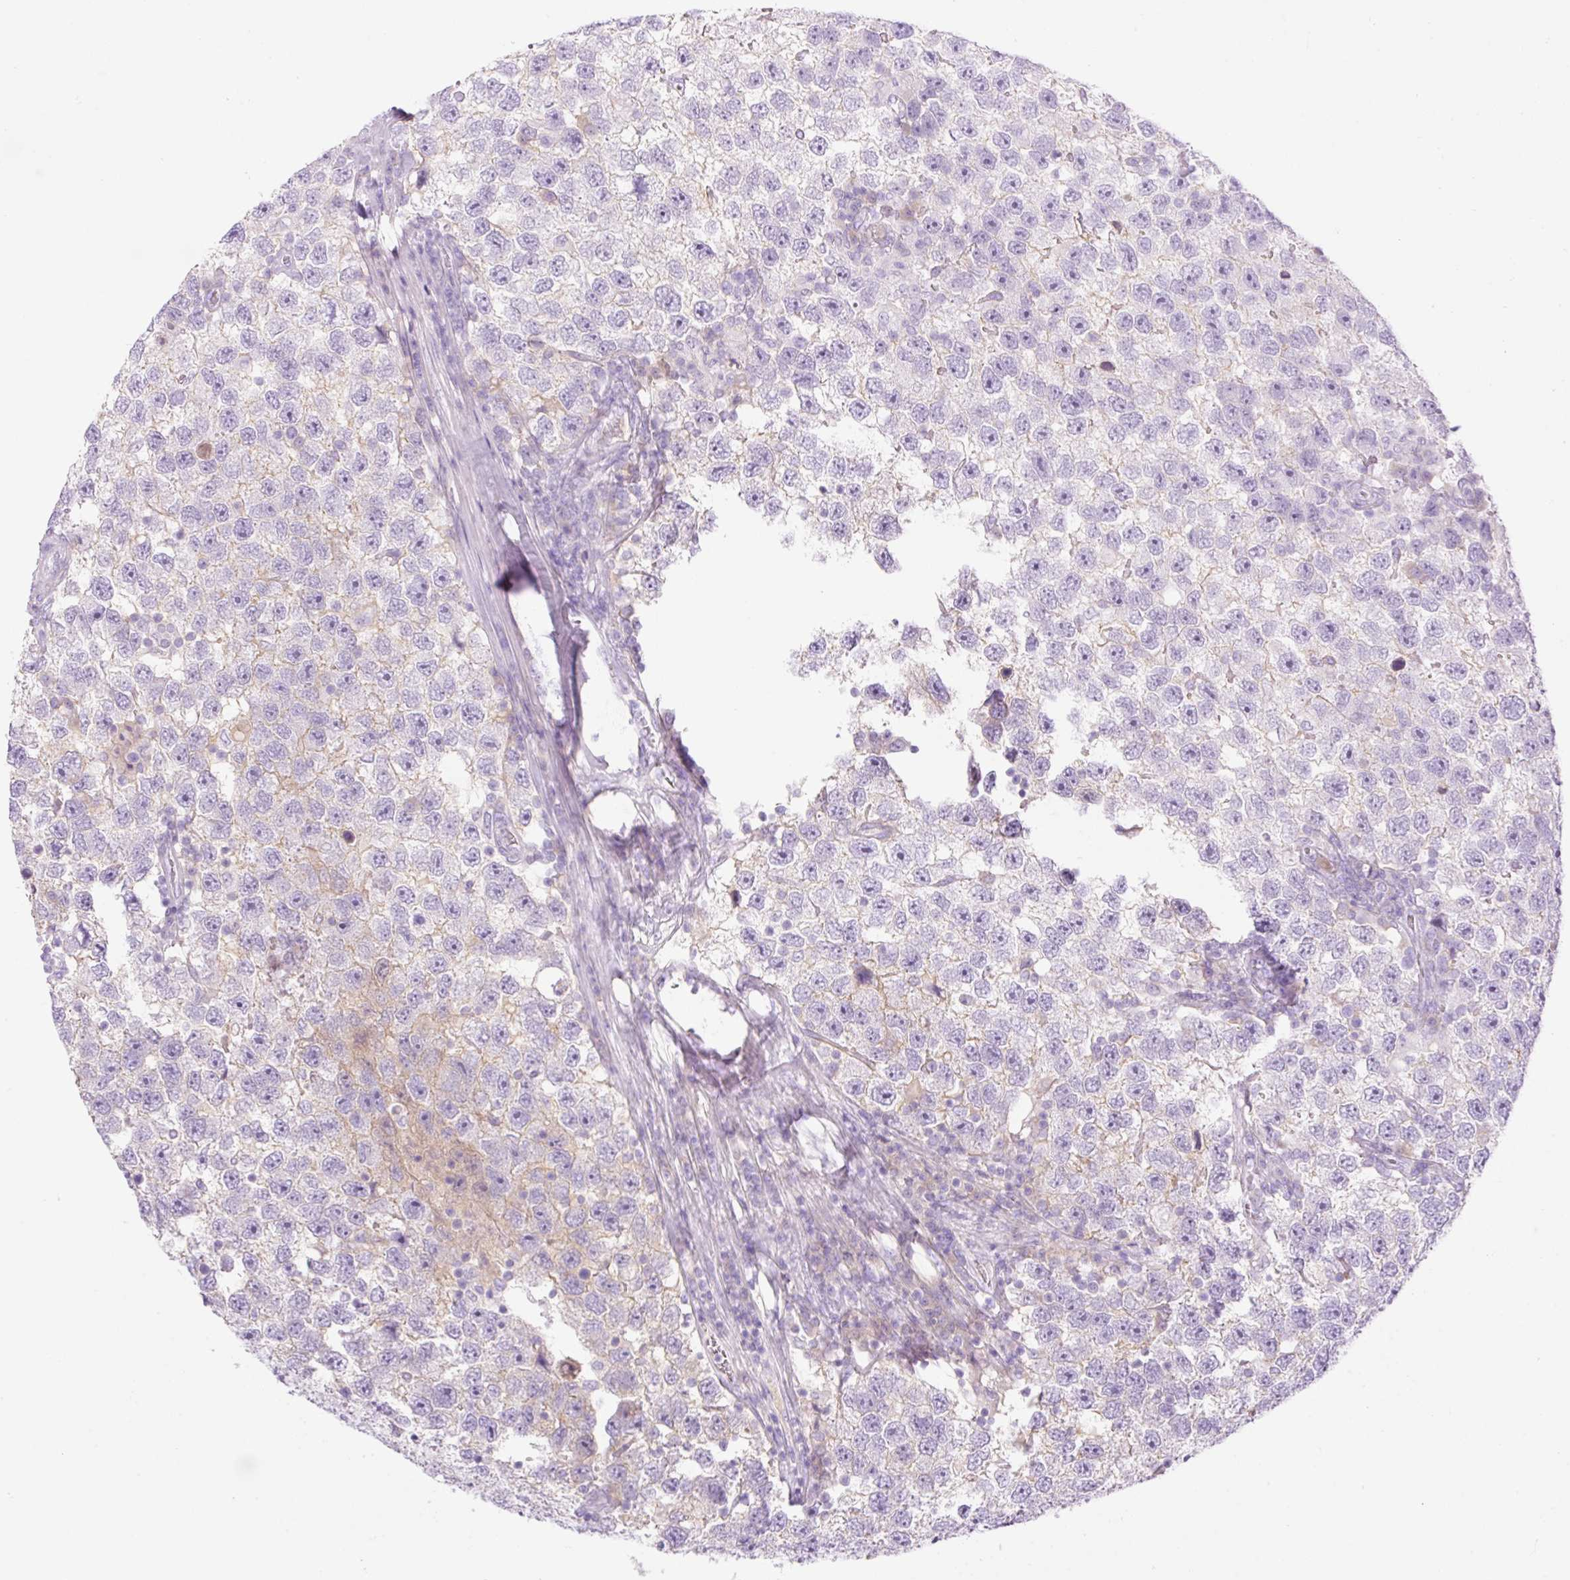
{"staining": {"intensity": "weak", "quantity": "<25%", "location": "cytoplasmic/membranous"}, "tissue": "testis cancer", "cell_type": "Tumor cells", "image_type": "cancer", "snomed": [{"axis": "morphology", "description": "Seminoma, NOS"}, {"axis": "topography", "description": "Testis"}], "caption": "This is an immunohistochemistry histopathology image of human seminoma (testis). There is no staining in tumor cells.", "gene": "PALM3", "patient": {"sex": "male", "age": 26}}